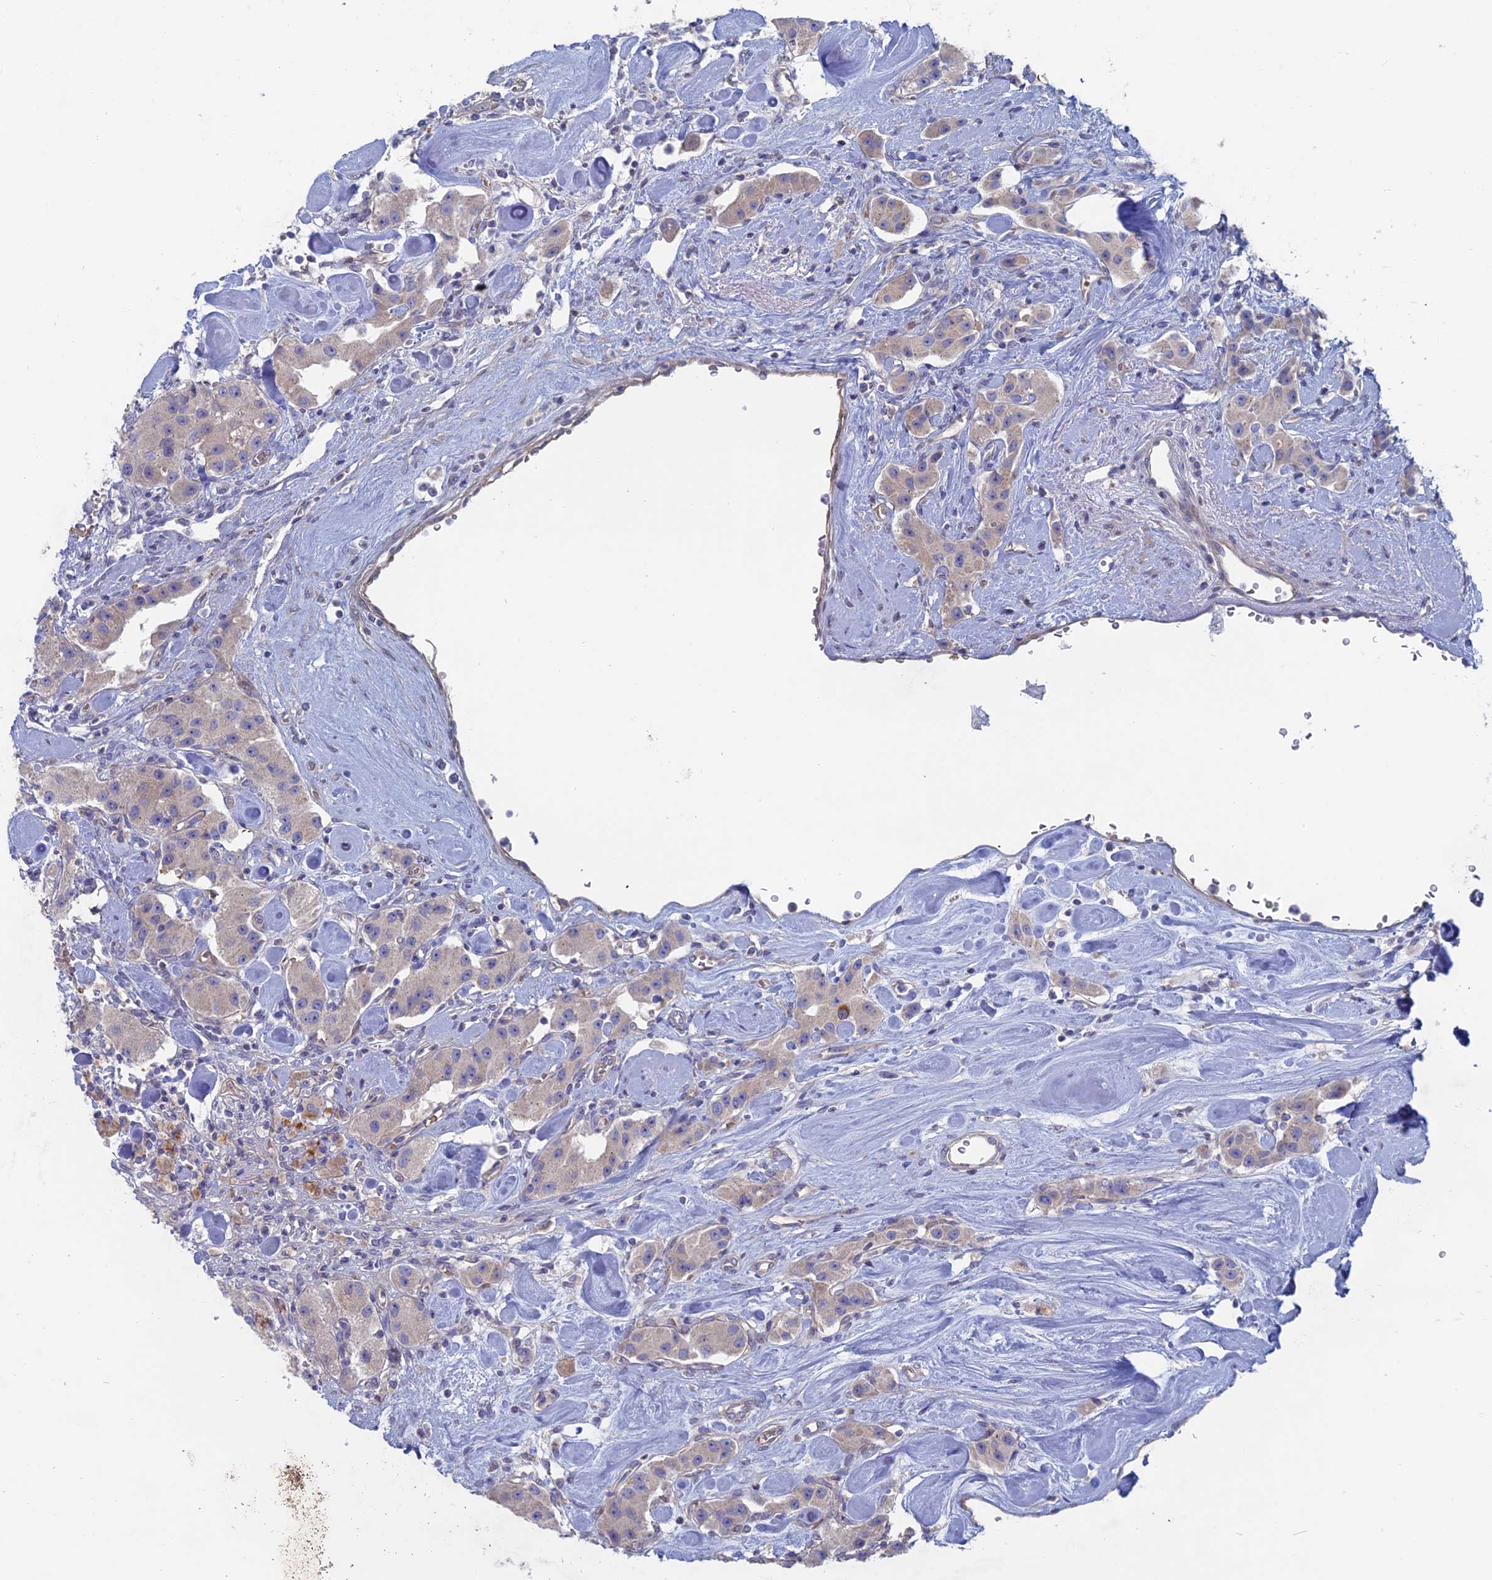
{"staining": {"intensity": "weak", "quantity": ">75%", "location": "cytoplasmic/membranous"}, "tissue": "carcinoid", "cell_type": "Tumor cells", "image_type": "cancer", "snomed": [{"axis": "morphology", "description": "Carcinoid, malignant, NOS"}, {"axis": "topography", "description": "Pancreas"}], "caption": "The image reveals a brown stain indicating the presence of a protein in the cytoplasmic/membranous of tumor cells in malignant carcinoid.", "gene": "TBC1D30", "patient": {"sex": "male", "age": 41}}